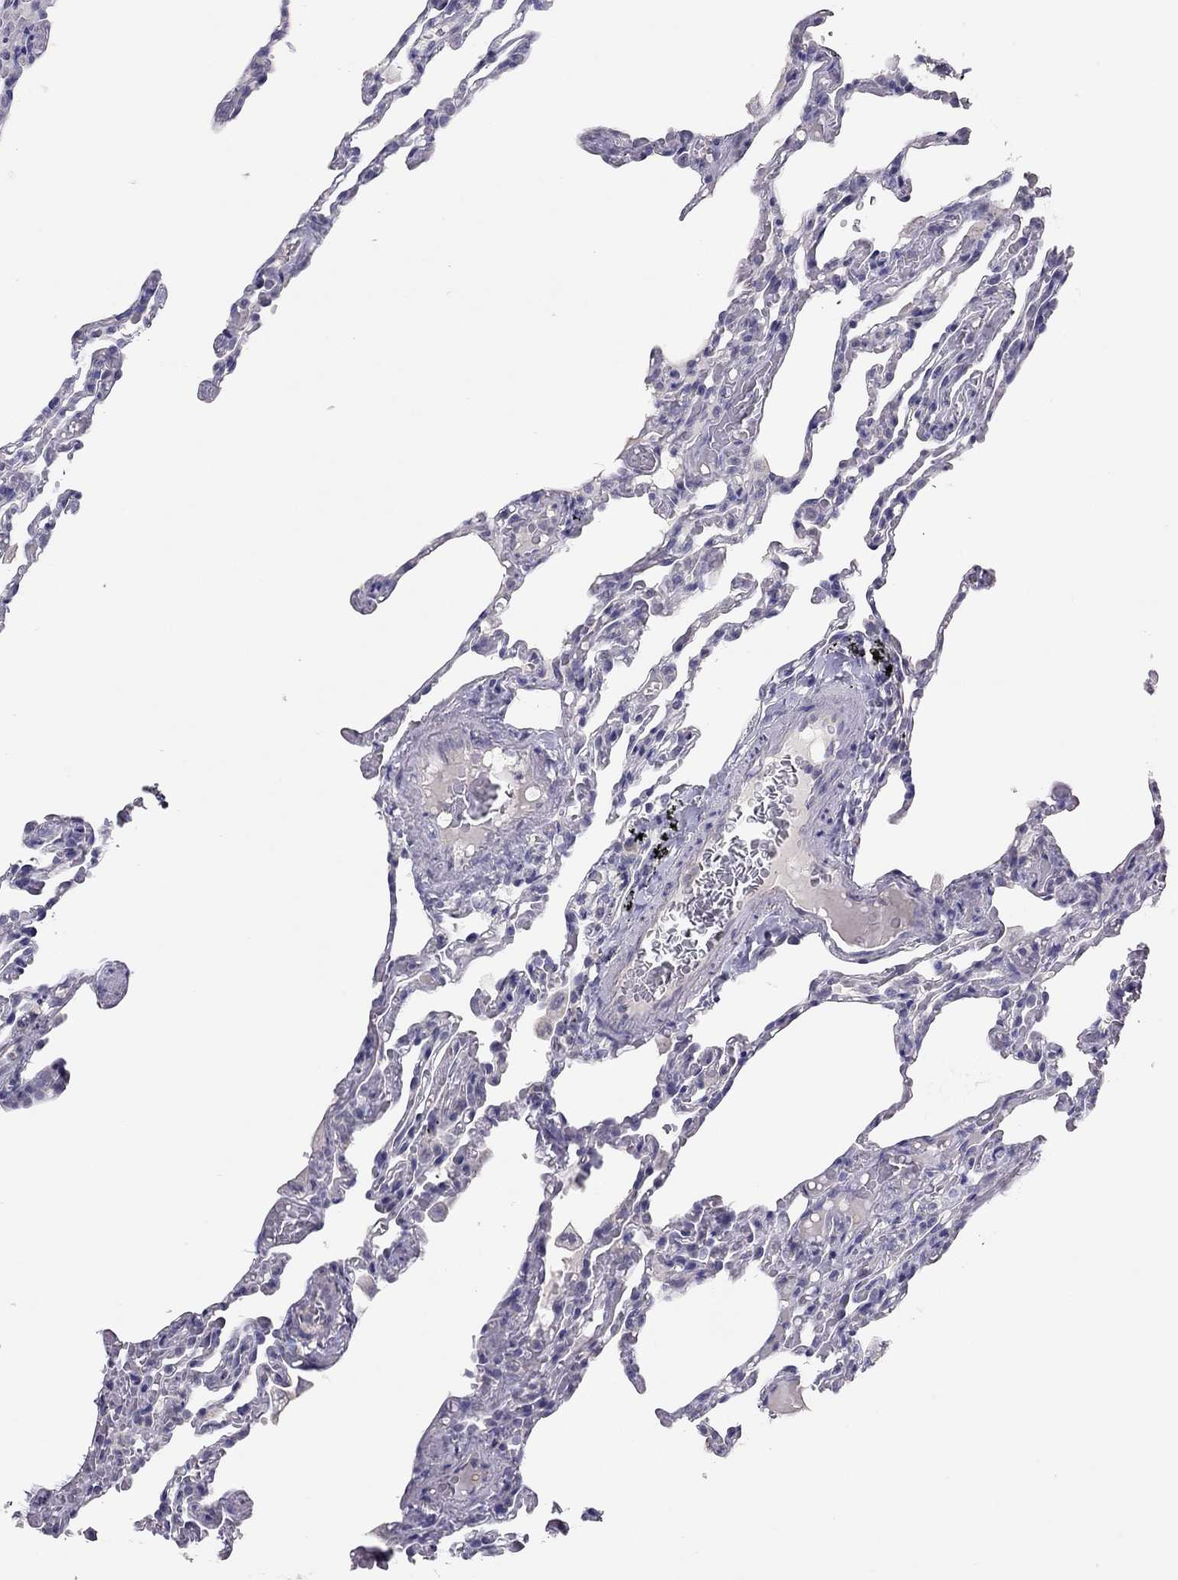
{"staining": {"intensity": "negative", "quantity": "none", "location": "none"}, "tissue": "lung", "cell_type": "Alveolar cells", "image_type": "normal", "snomed": [{"axis": "morphology", "description": "Normal tissue, NOS"}, {"axis": "topography", "description": "Lung"}], "caption": "This histopathology image is of normal lung stained with immunohistochemistry (IHC) to label a protein in brown with the nuclei are counter-stained blue. There is no positivity in alveolar cells.", "gene": "ADORA2A", "patient": {"sex": "female", "age": 43}}